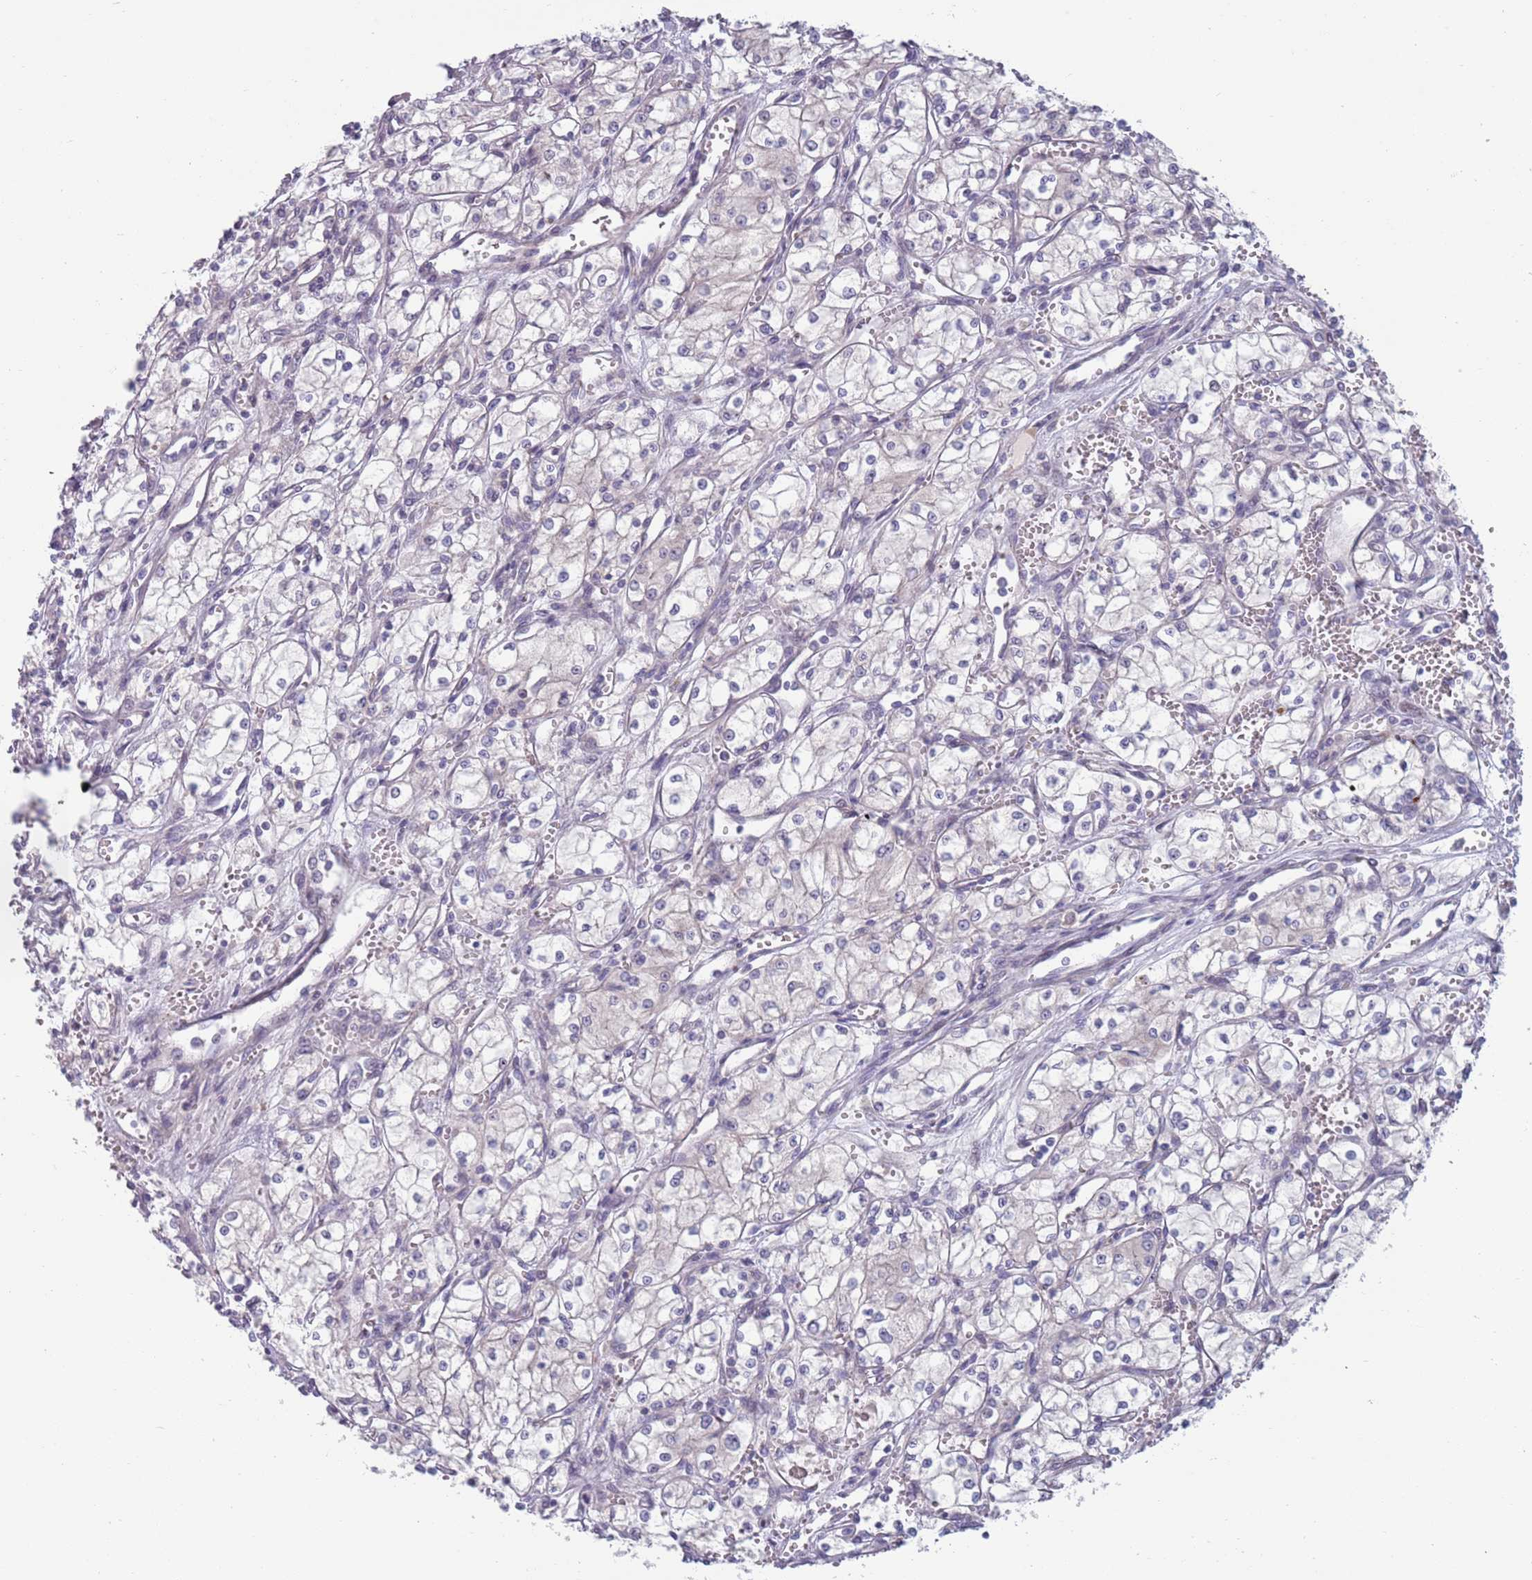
{"staining": {"intensity": "negative", "quantity": "none", "location": "none"}, "tissue": "renal cancer", "cell_type": "Tumor cells", "image_type": "cancer", "snomed": [{"axis": "morphology", "description": "Adenocarcinoma, NOS"}, {"axis": "topography", "description": "Kidney"}], "caption": "Histopathology image shows no protein positivity in tumor cells of adenocarcinoma (renal) tissue.", "gene": "CLNS1A", "patient": {"sex": "male", "age": 59}}